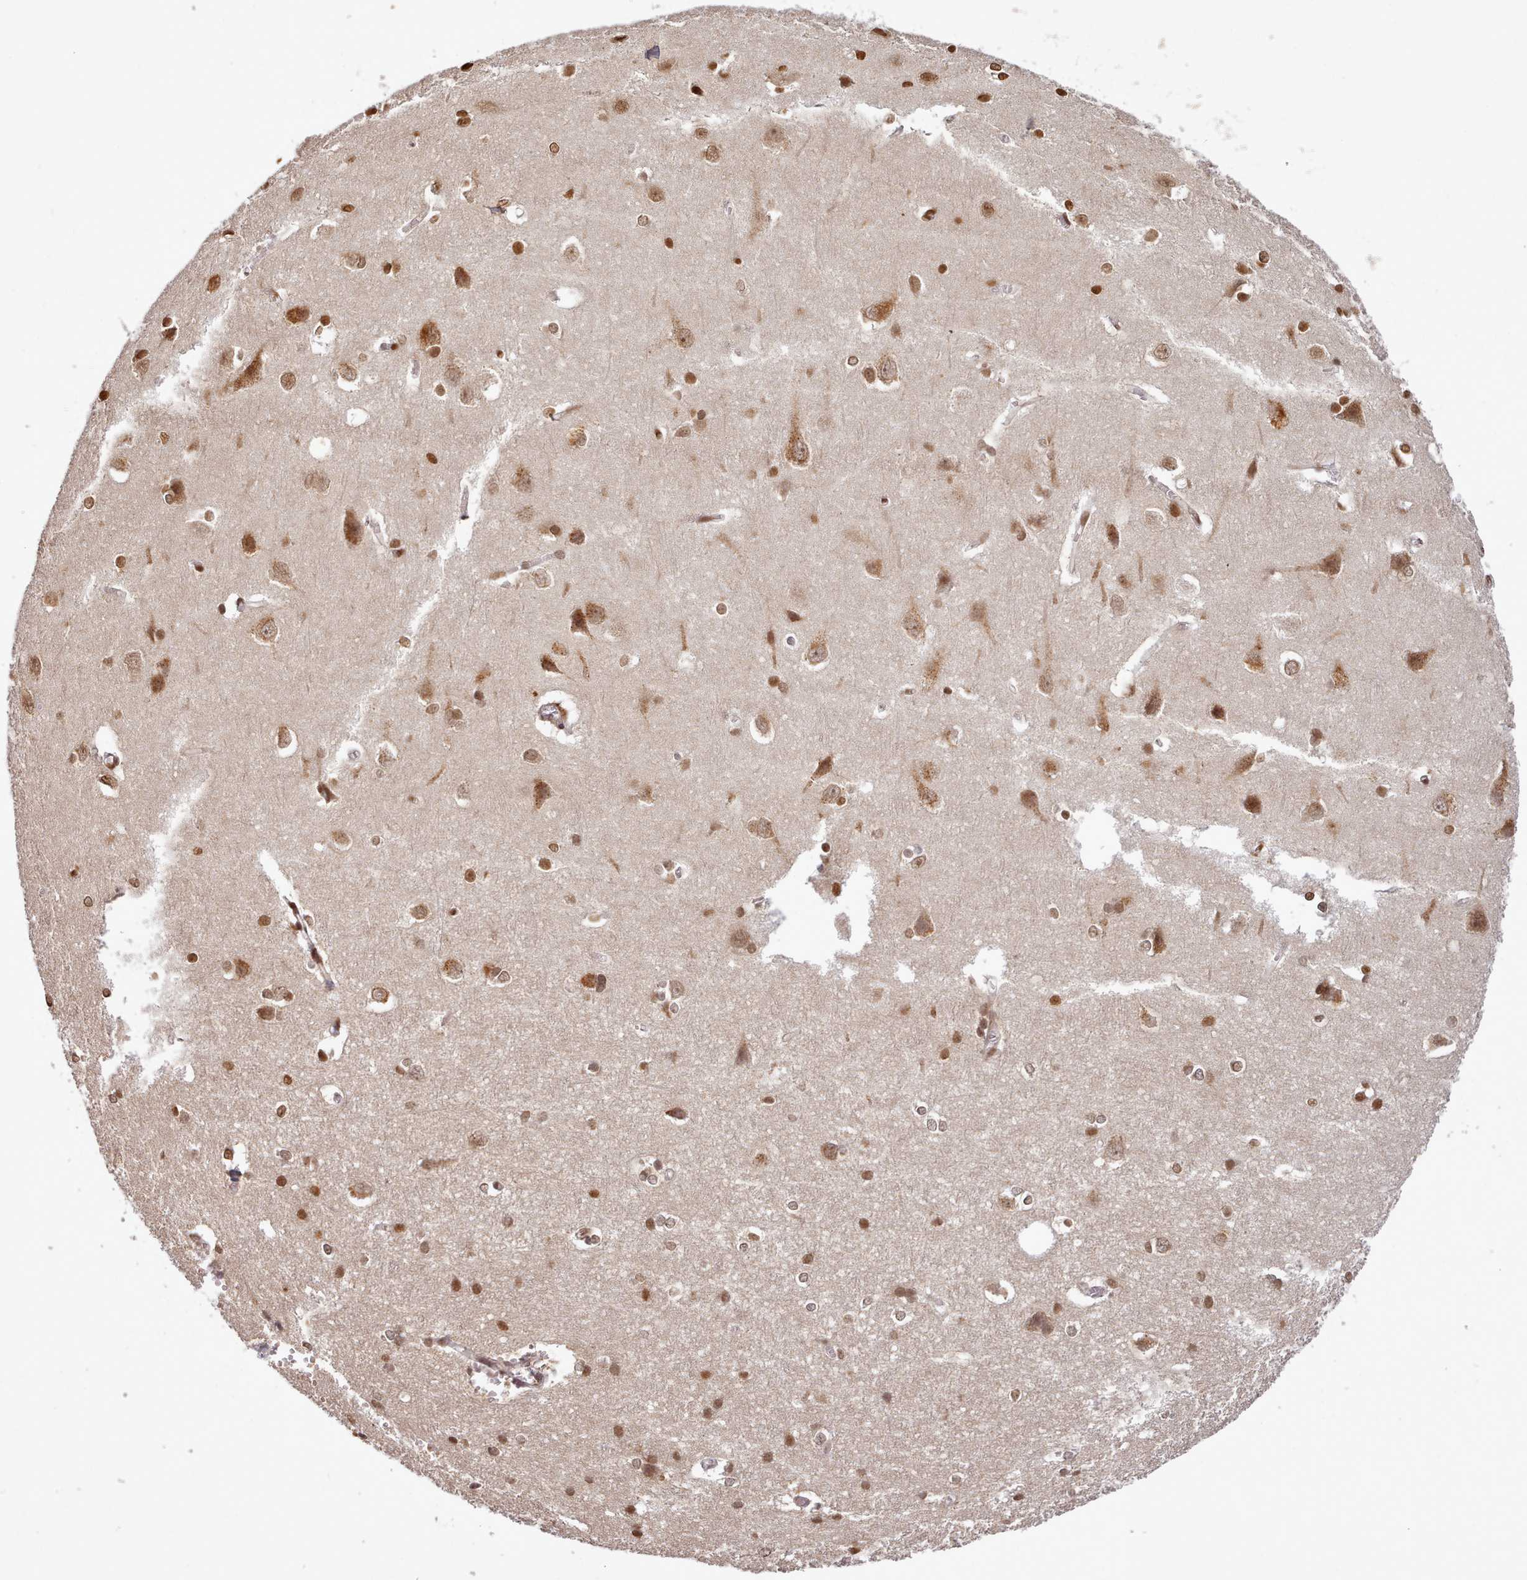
{"staining": {"intensity": "moderate", "quantity": ">75%", "location": "nuclear"}, "tissue": "cerebral cortex", "cell_type": "Endothelial cells", "image_type": "normal", "snomed": [{"axis": "morphology", "description": "Normal tissue, NOS"}, {"axis": "topography", "description": "Cerebral cortex"}], "caption": "Endothelial cells demonstrate moderate nuclear staining in about >75% of cells in normal cerebral cortex.", "gene": "ARL17A", "patient": {"sex": "male", "age": 37}}